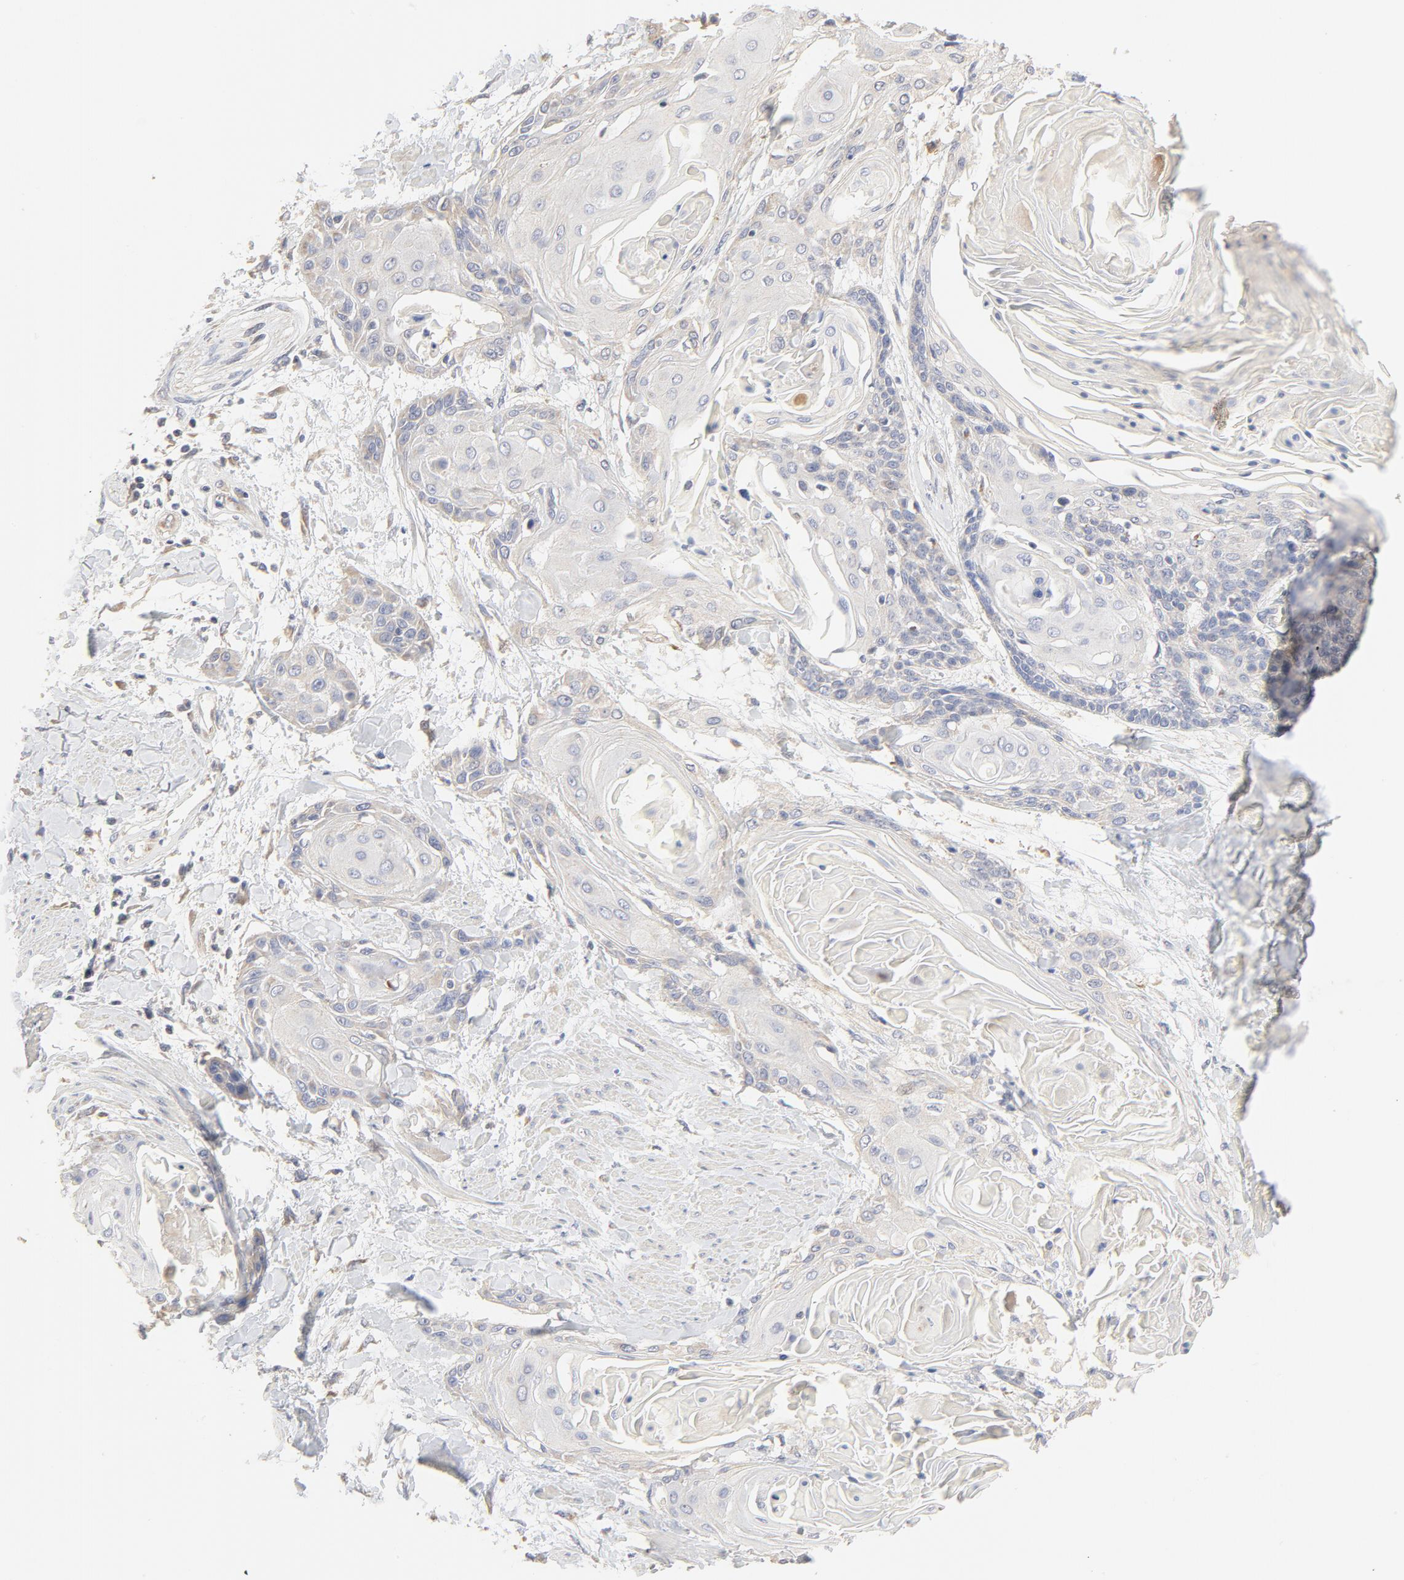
{"staining": {"intensity": "negative", "quantity": "none", "location": "none"}, "tissue": "cervical cancer", "cell_type": "Tumor cells", "image_type": "cancer", "snomed": [{"axis": "morphology", "description": "Squamous cell carcinoma, NOS"}, {"axis": "topography", "description": "Cervix"}], "caption": "Tumor cells are negative for brown protein staining in cervical squamous cell carcinoma.", "gene": "FCGBP", "patient": {"sex": "female", "age": 57}}